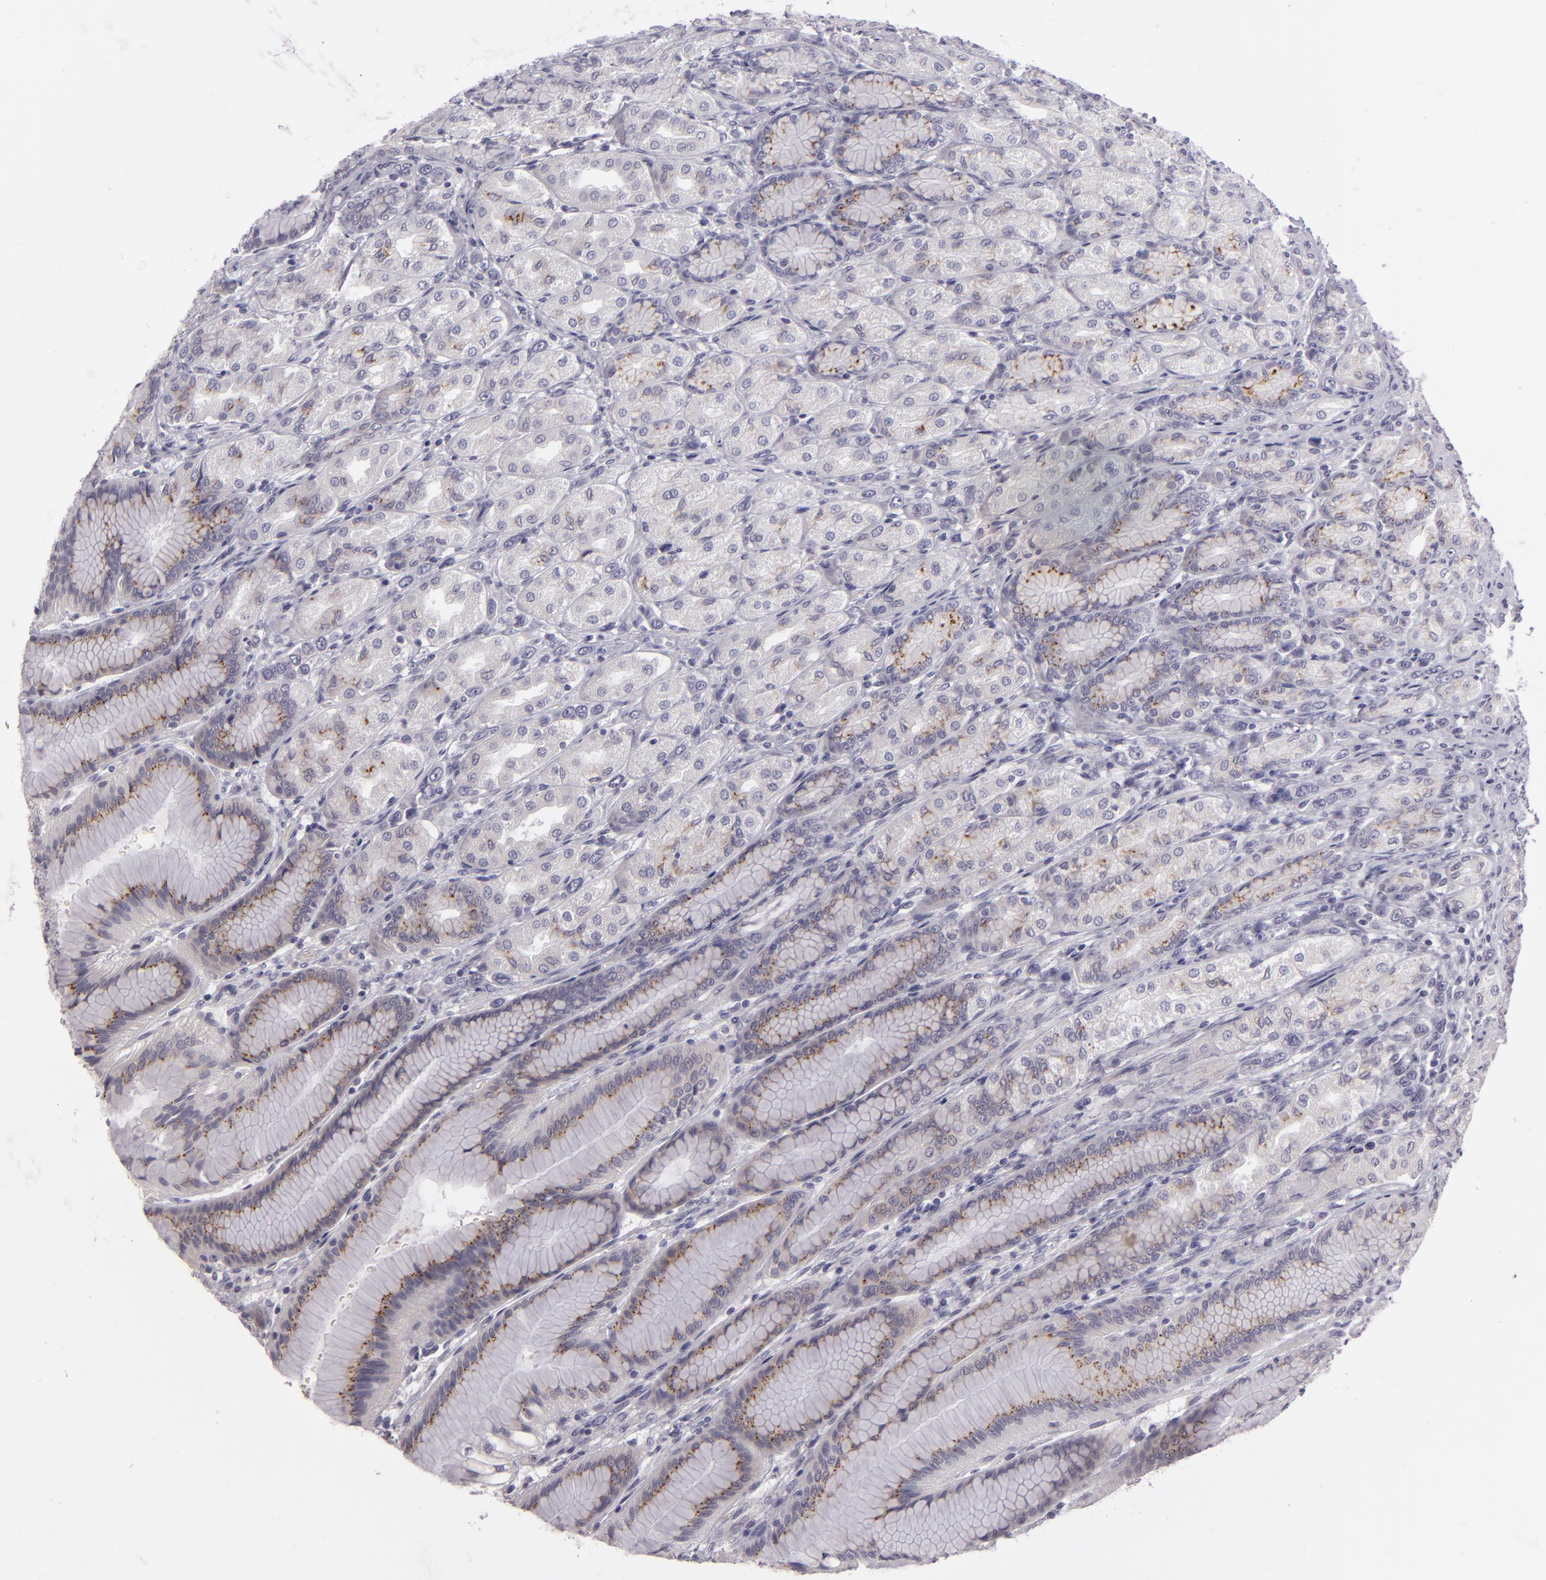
{"staining": {"intensity": "moderate", "quantity": "<25%", "location": "cytoplasmic/membranous"}, "tissue": "stomach", "cell_type": "Glandular cells", "image_type": "normal", "snomed": [{"axis": "morphology", "description": "Normal tissue, NOS"}, {"axis": "morphology", "description": "Adenocarcinoma, NOS"}, {"axis": "topography", "description": "Stomach"}, {"axis": "topography", "description": "Stomach, lower"}], "caption": "Human stomach stained for a protein (brown) exhibits moderate cytoplasmic/membranous positive positivity in approximately <25% of glandular cells.", "gene": "EGFL6", "patient": {"sex": "female", "age": 65}}